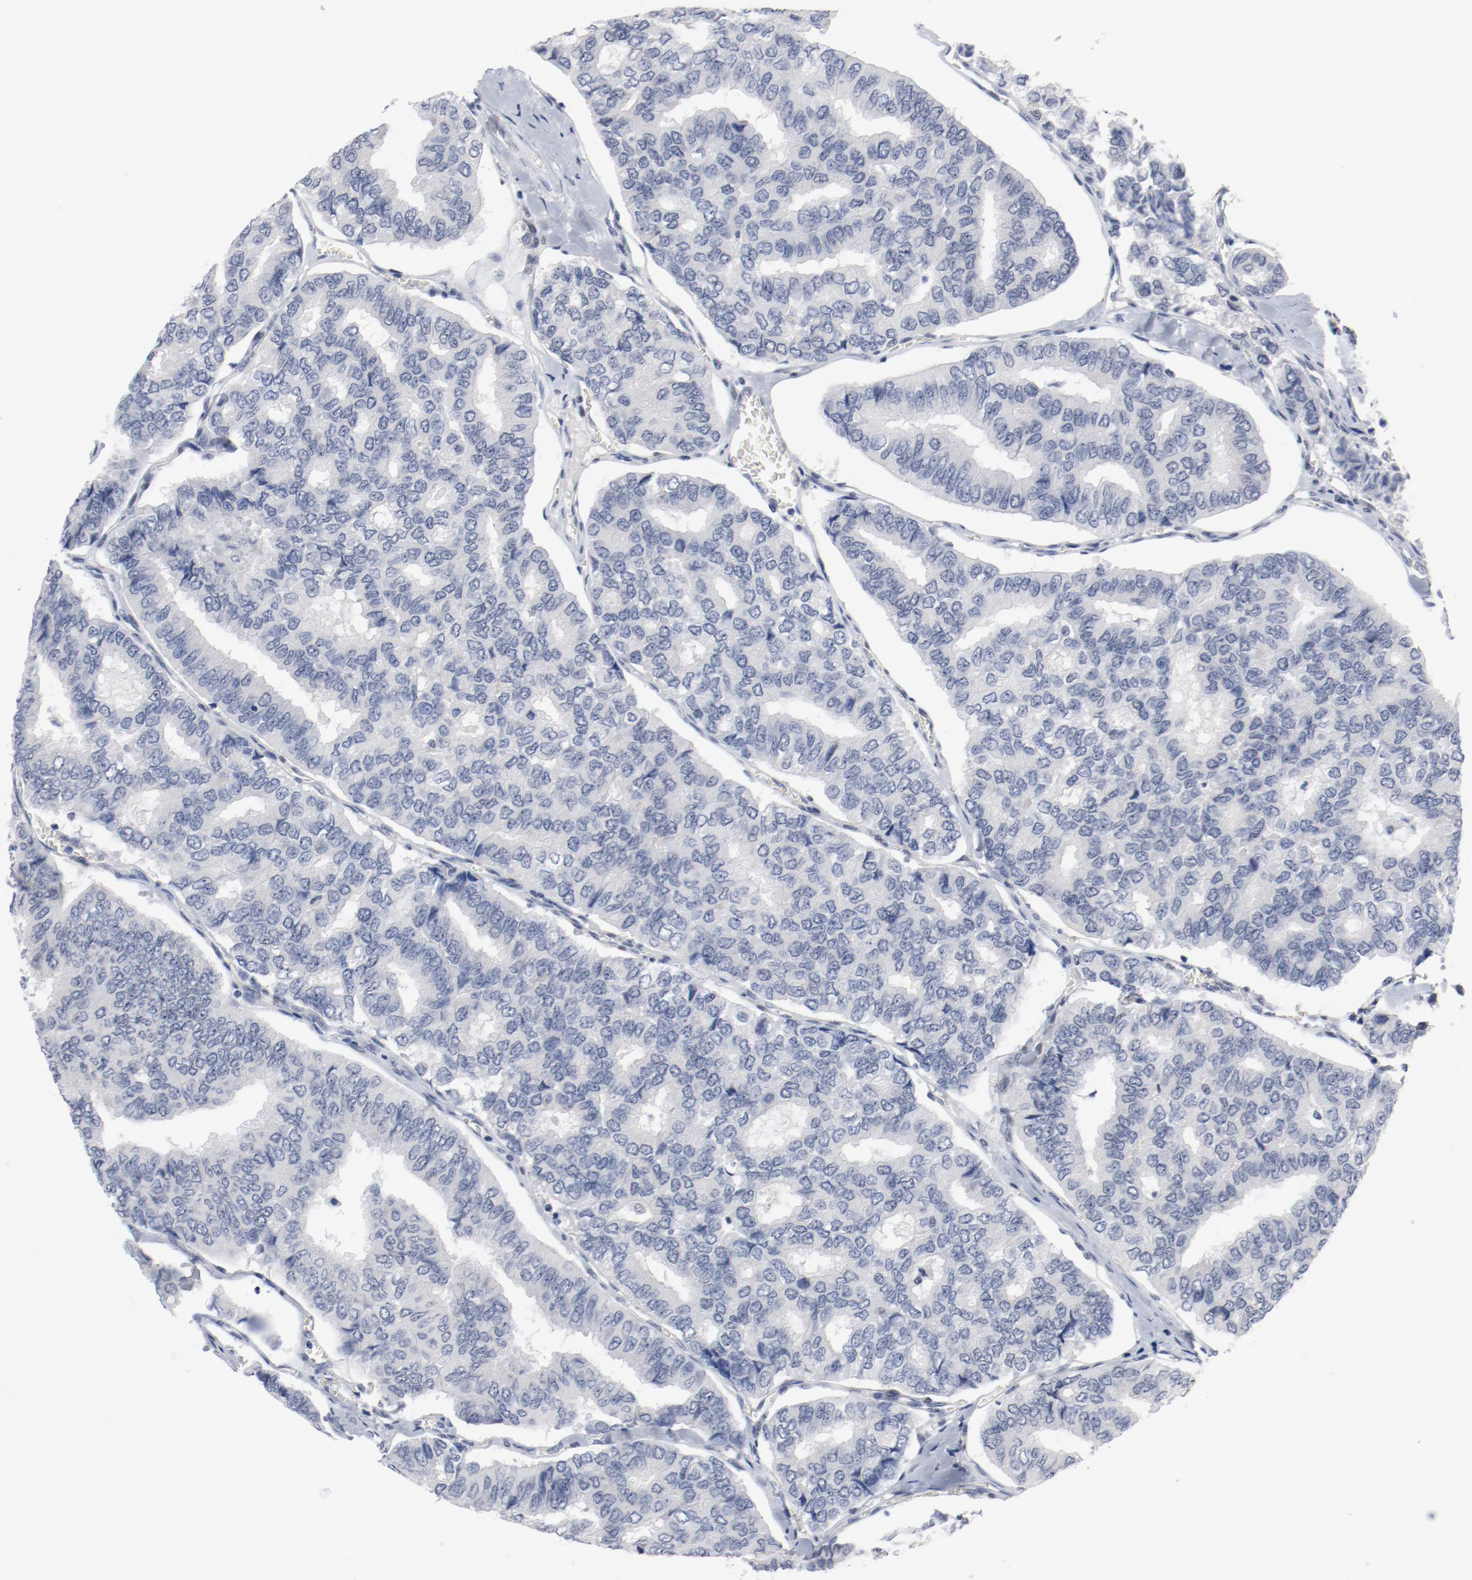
{"staining": {"intensity": "negative", "quantity": "none", "location": "none"}, "tissue": "thyroid cancer", "cell_type": "Tumor cells", "image_type": "cancer", "snomed": [{"axis": "morphology", "description": "Papillary adenocarcinoma, NOS"}, {"axis": "topography", "description": "Thyroid gland"}], "caption": "This image is of thyroid cancer (papillary adenocarcinoma) stained with IHC to label a protein in brown with the nuclei are counter-stained blue. There is no positivity in tumor cells.", "gene": "ARNT", "patient": {"sex": "female", "age": 35}}